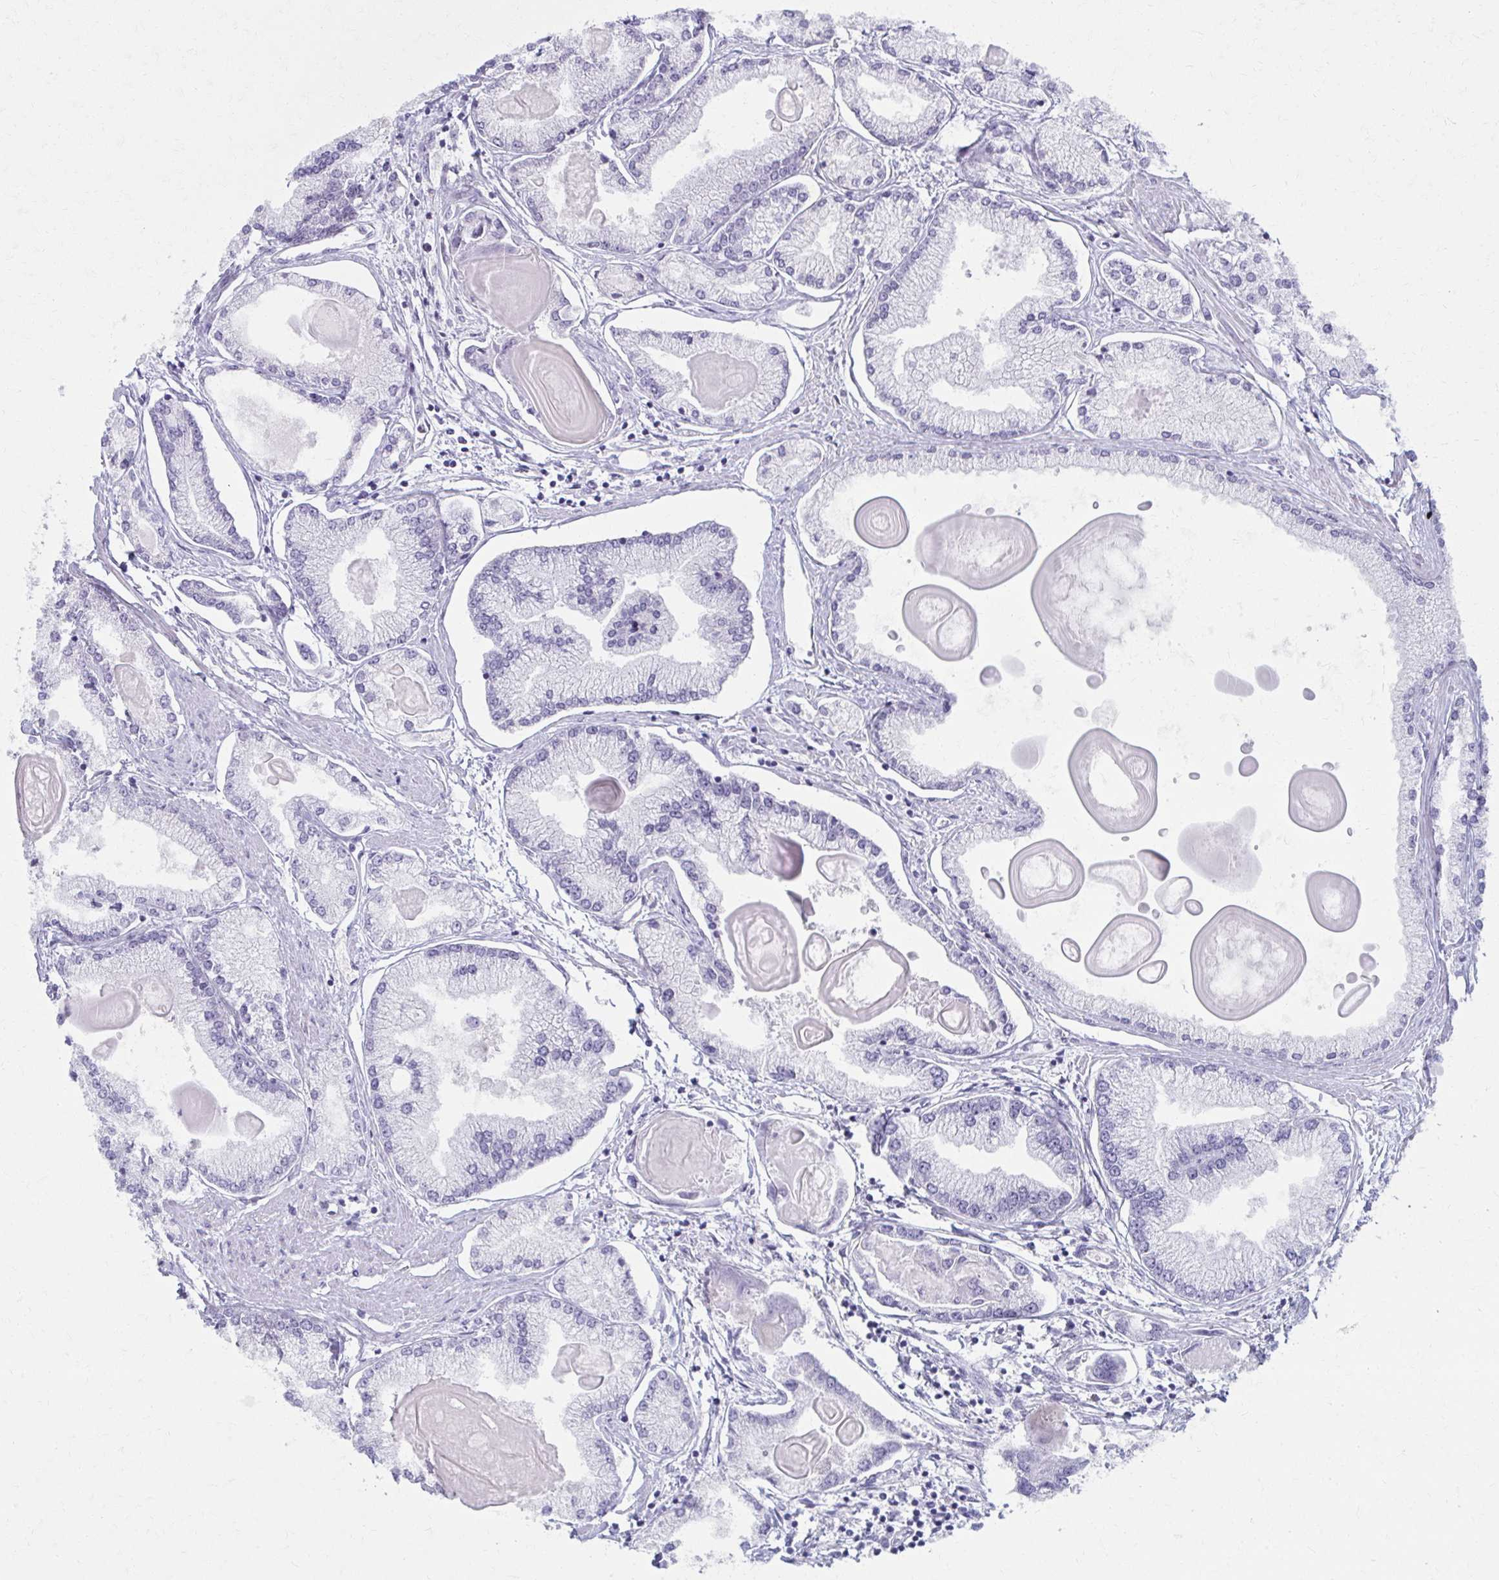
{"staining": {"intensity": "negative", "quantity": "none", "location": "none"}, "tissue": "prostate cancer", "cell_type": "Tumor cells", "image_type": "cancer", "snomed": [{"axis": "morphology", "description": "Adenocarcinoma, High grade"}, {"axis": "topography", "description": "Prostate"}], "caption": "Prostate cancer (high-grade adenocarcinoma) was stained to show a protein in brown. There is no significant staining in tumor cells.", "gene": "MORC4", "patient": {"sex": "male", "age": 68}}